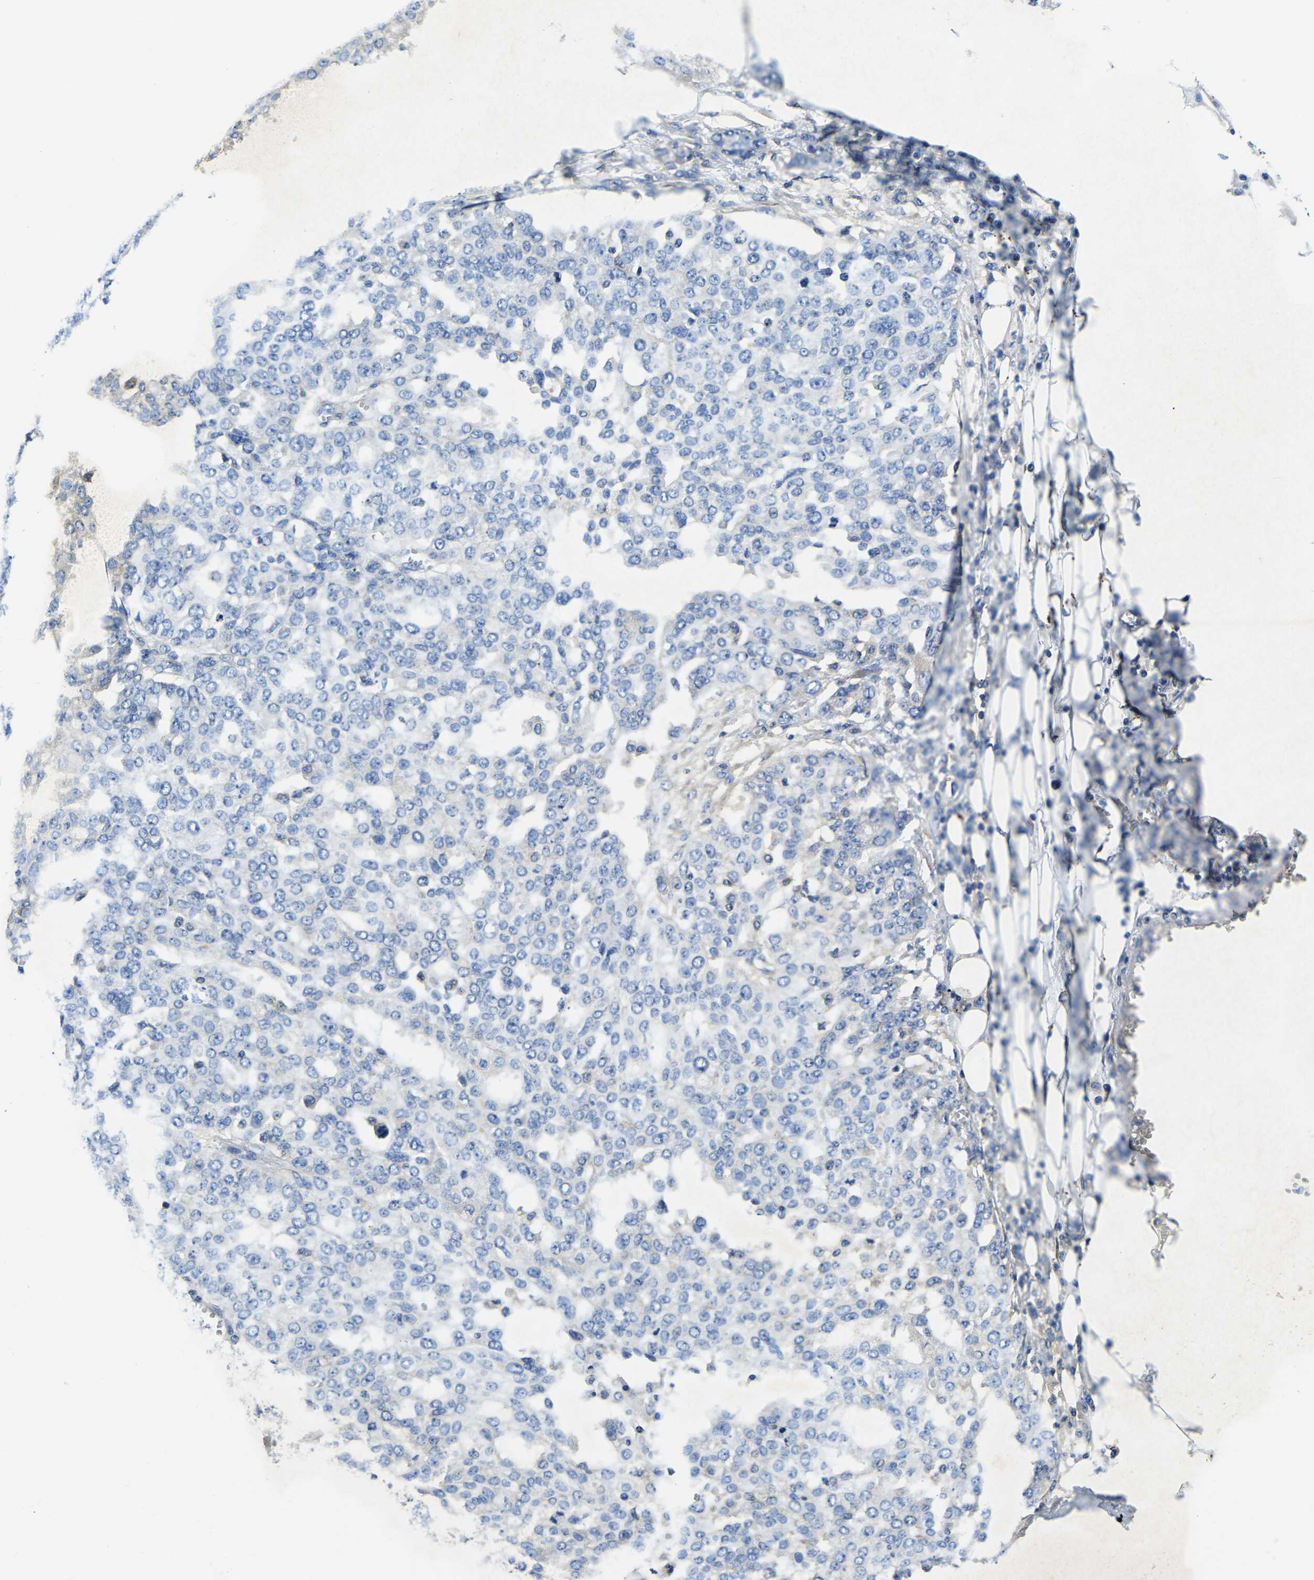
{"staining": {"intensity": "negative", "quantity": "none", "location": "none"}, "tissue": "ovarian cancer", "cell_type": "Tumor cells", "image_type": "cancer", "snomed": [{"axis": "morphology", "description": "Cystadenocarcinoma, serous, NOS"}, {"axis": "topography", "description": "Soft tissue"}, {"axis": "topography", "description": "Ovary"}], "caption": "Immunohistochemistry (IHC) image of ovarian serous cystadenocarcinoma stained for a protein (brown), which reveals no staining in tumor cells. (Brightfield microscopy of DAB (3,3'-diaminobenzidine) immunohistochemistry (IHC) at high magnification).", "gene": "STAT2", "patient": {"sex": "female", "age": 57}}